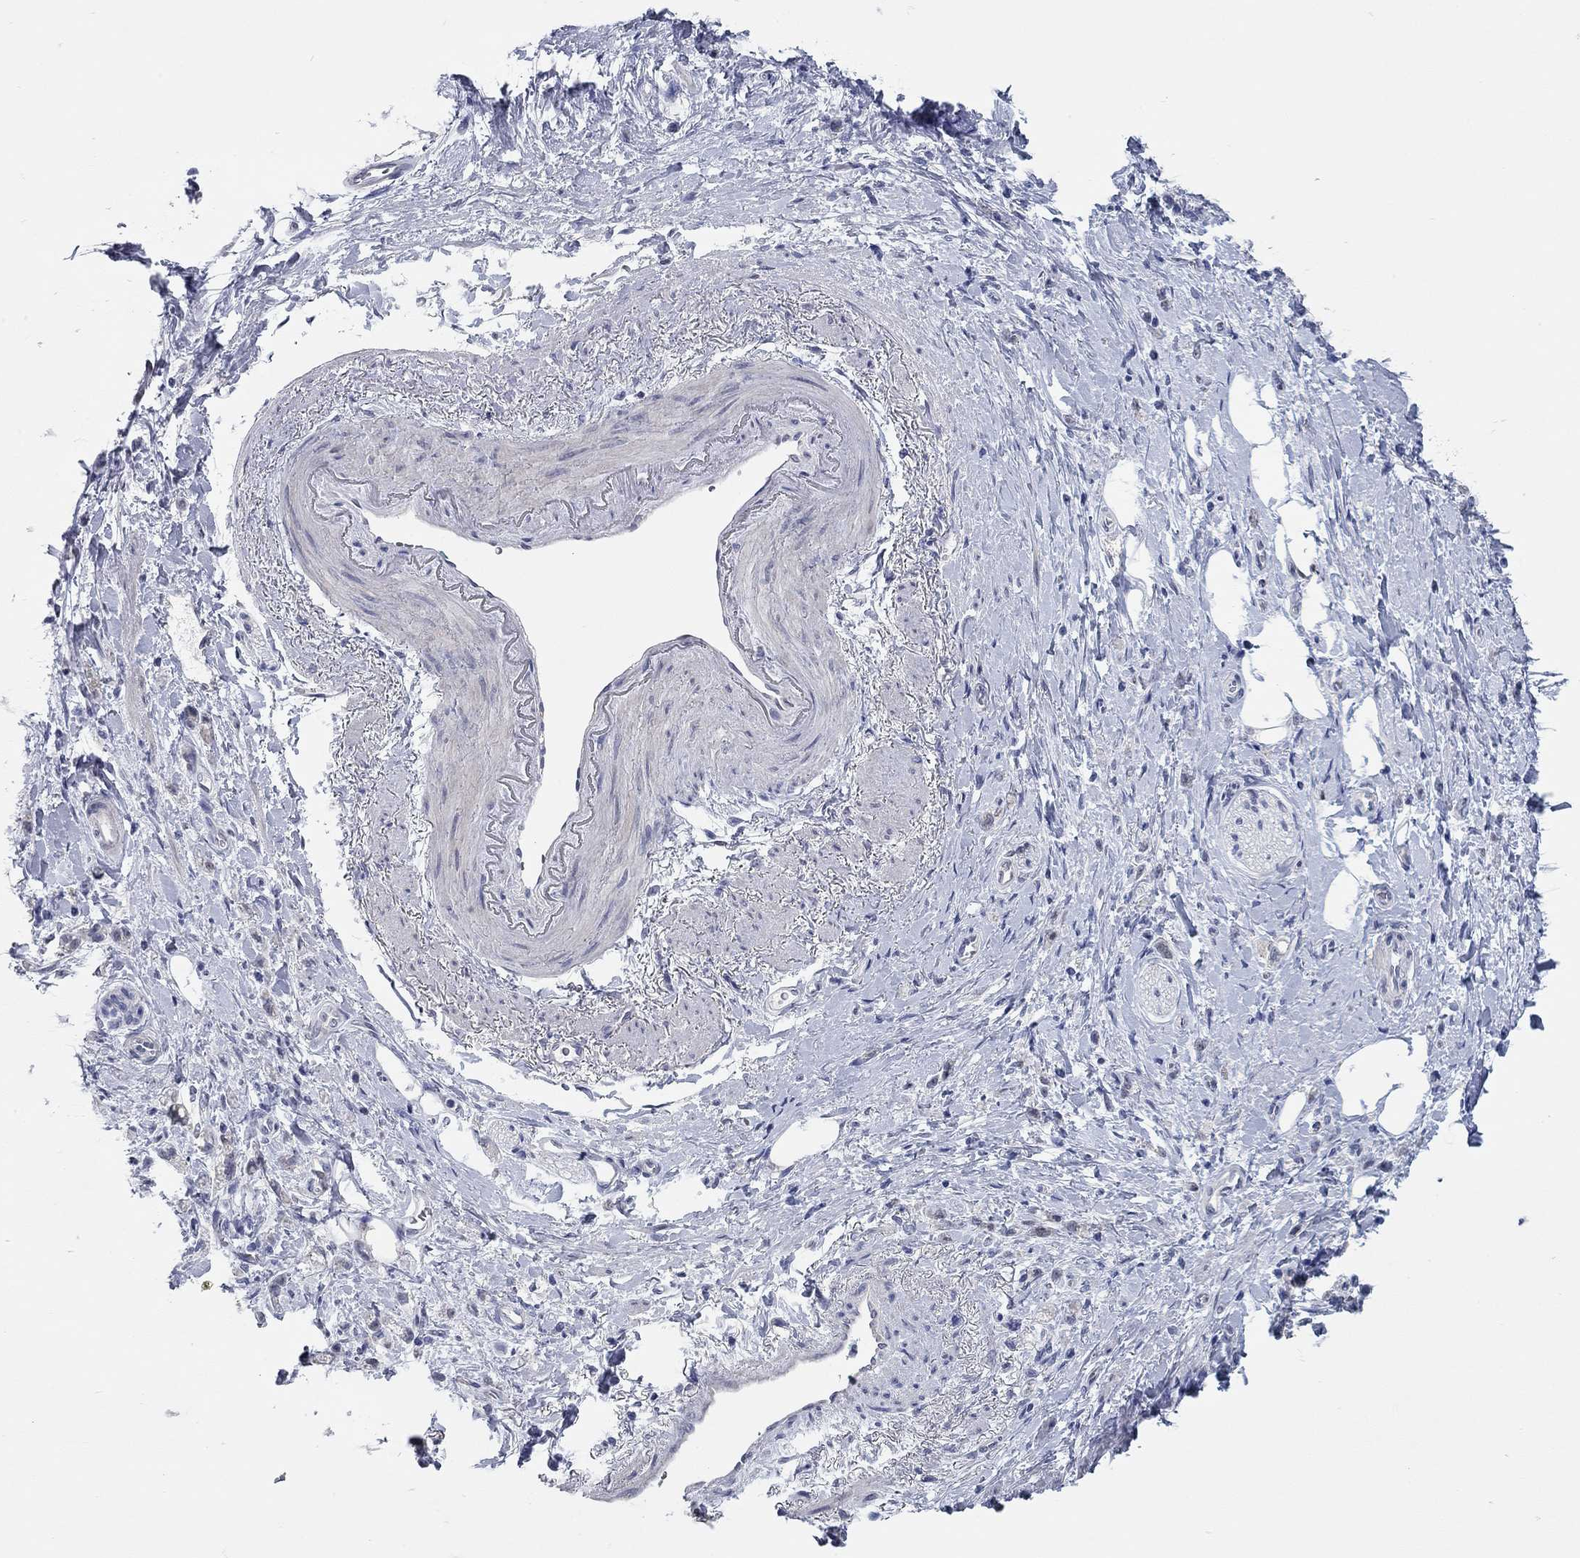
{"staining": {"intensity": "negative", "quantity": "none", "location": "none"}, "tissue": "stomach cancer", "cell_type": "Tumor cells", "image_type": "cancer", "snomed": [{"axis": "morphology", "description": "Adenocarcinoma, NOS"}, {"axis": "topography", "description": "Stomach"}], "caption": "Immunohistochemistry of stomach cancer reveals no positivity in tumor cells.", "gene": "WASF3", "patient": {"sex": "male", "age": 77}}